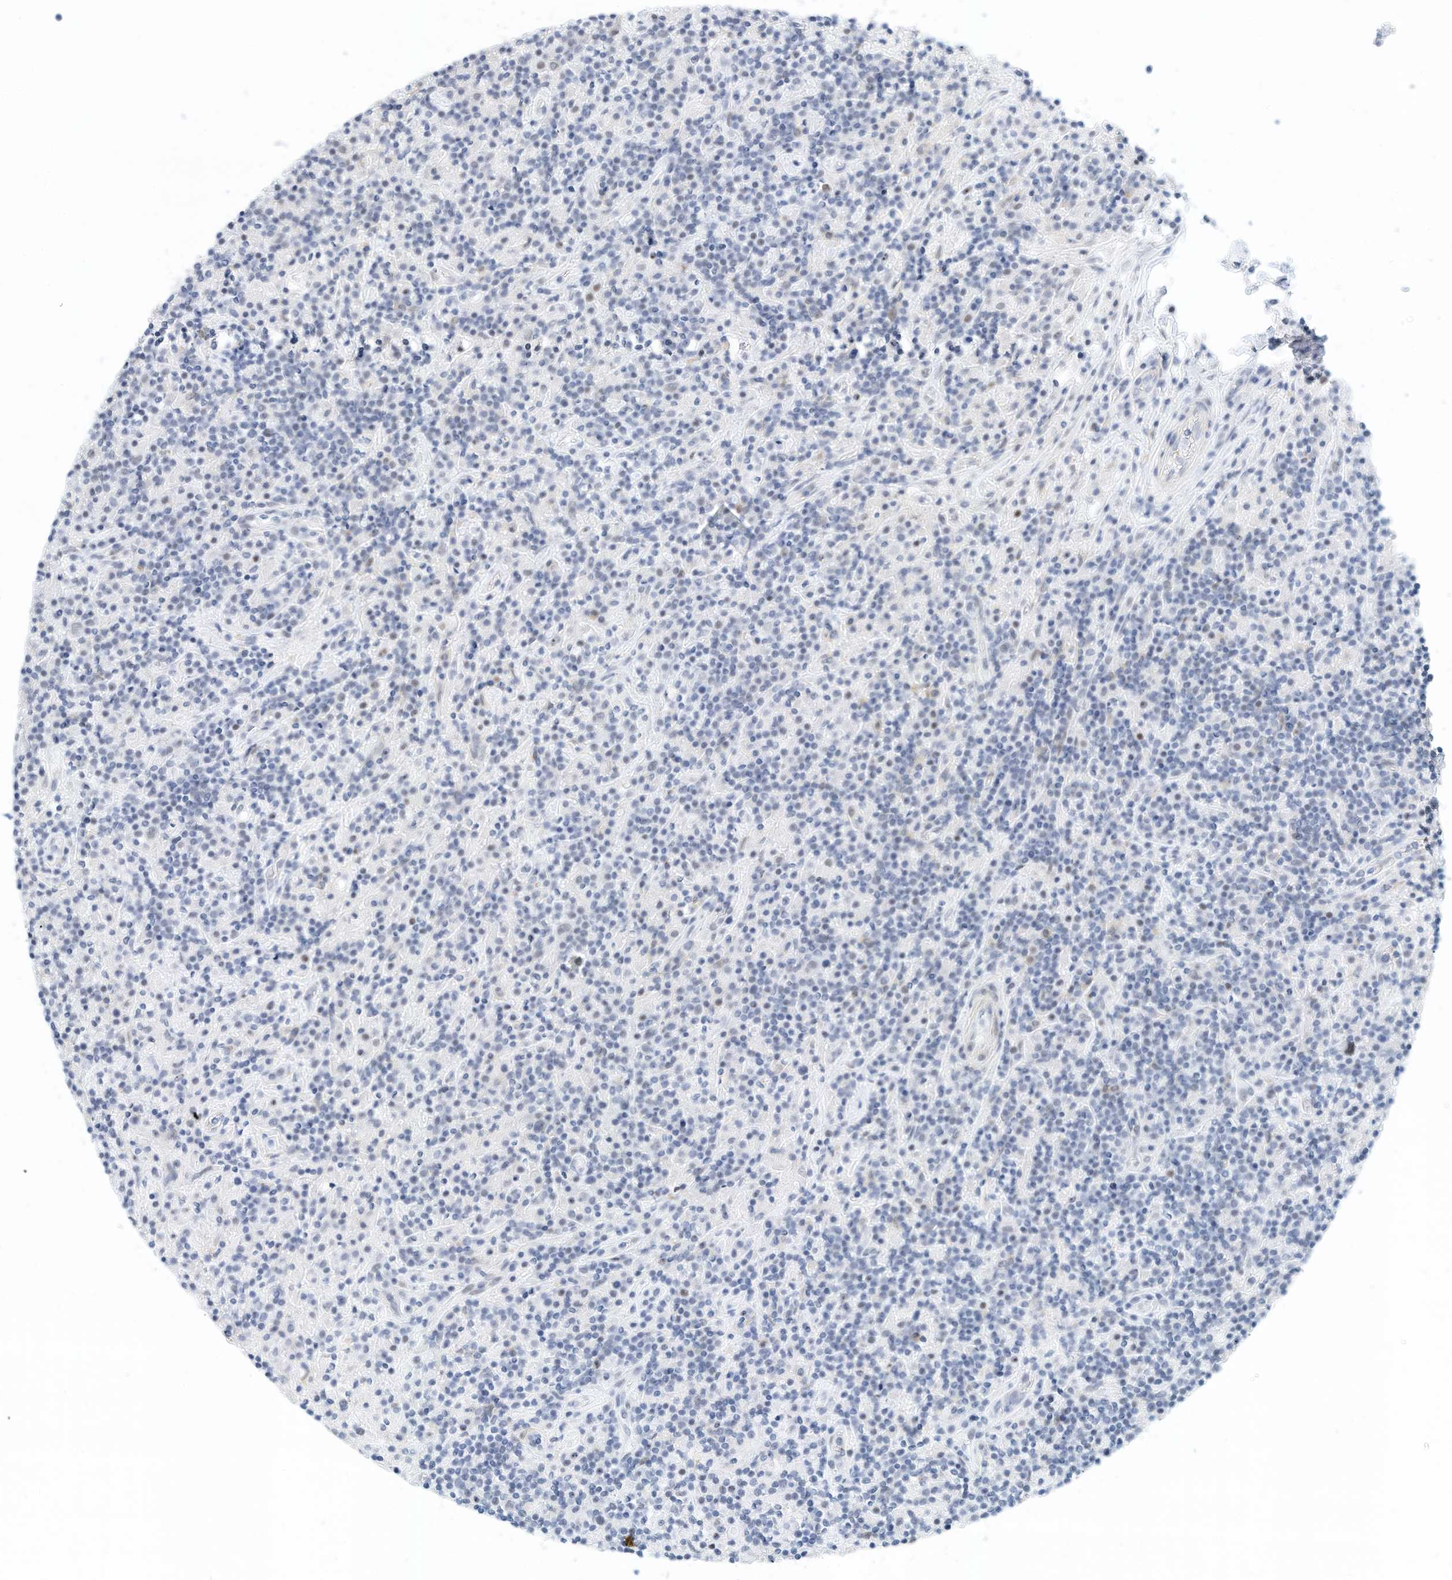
{"staining": {"intensity": "negative", "quantity": "none", "location": "none"}, "tissue": "lymphoma", "cell_type": "Tumor cells", "image_type": "cancer", "snomed": [{"axis": "morphology", "description": "Hodgkin's disease, NOS"}, {"axis": "topography", "description": "Lymph node"}], "caption": "There is no significant staining in tumor cells of lymphoma.", "gene": "ARHGAP28", "patient": {"sex": "male", "age": 70}}